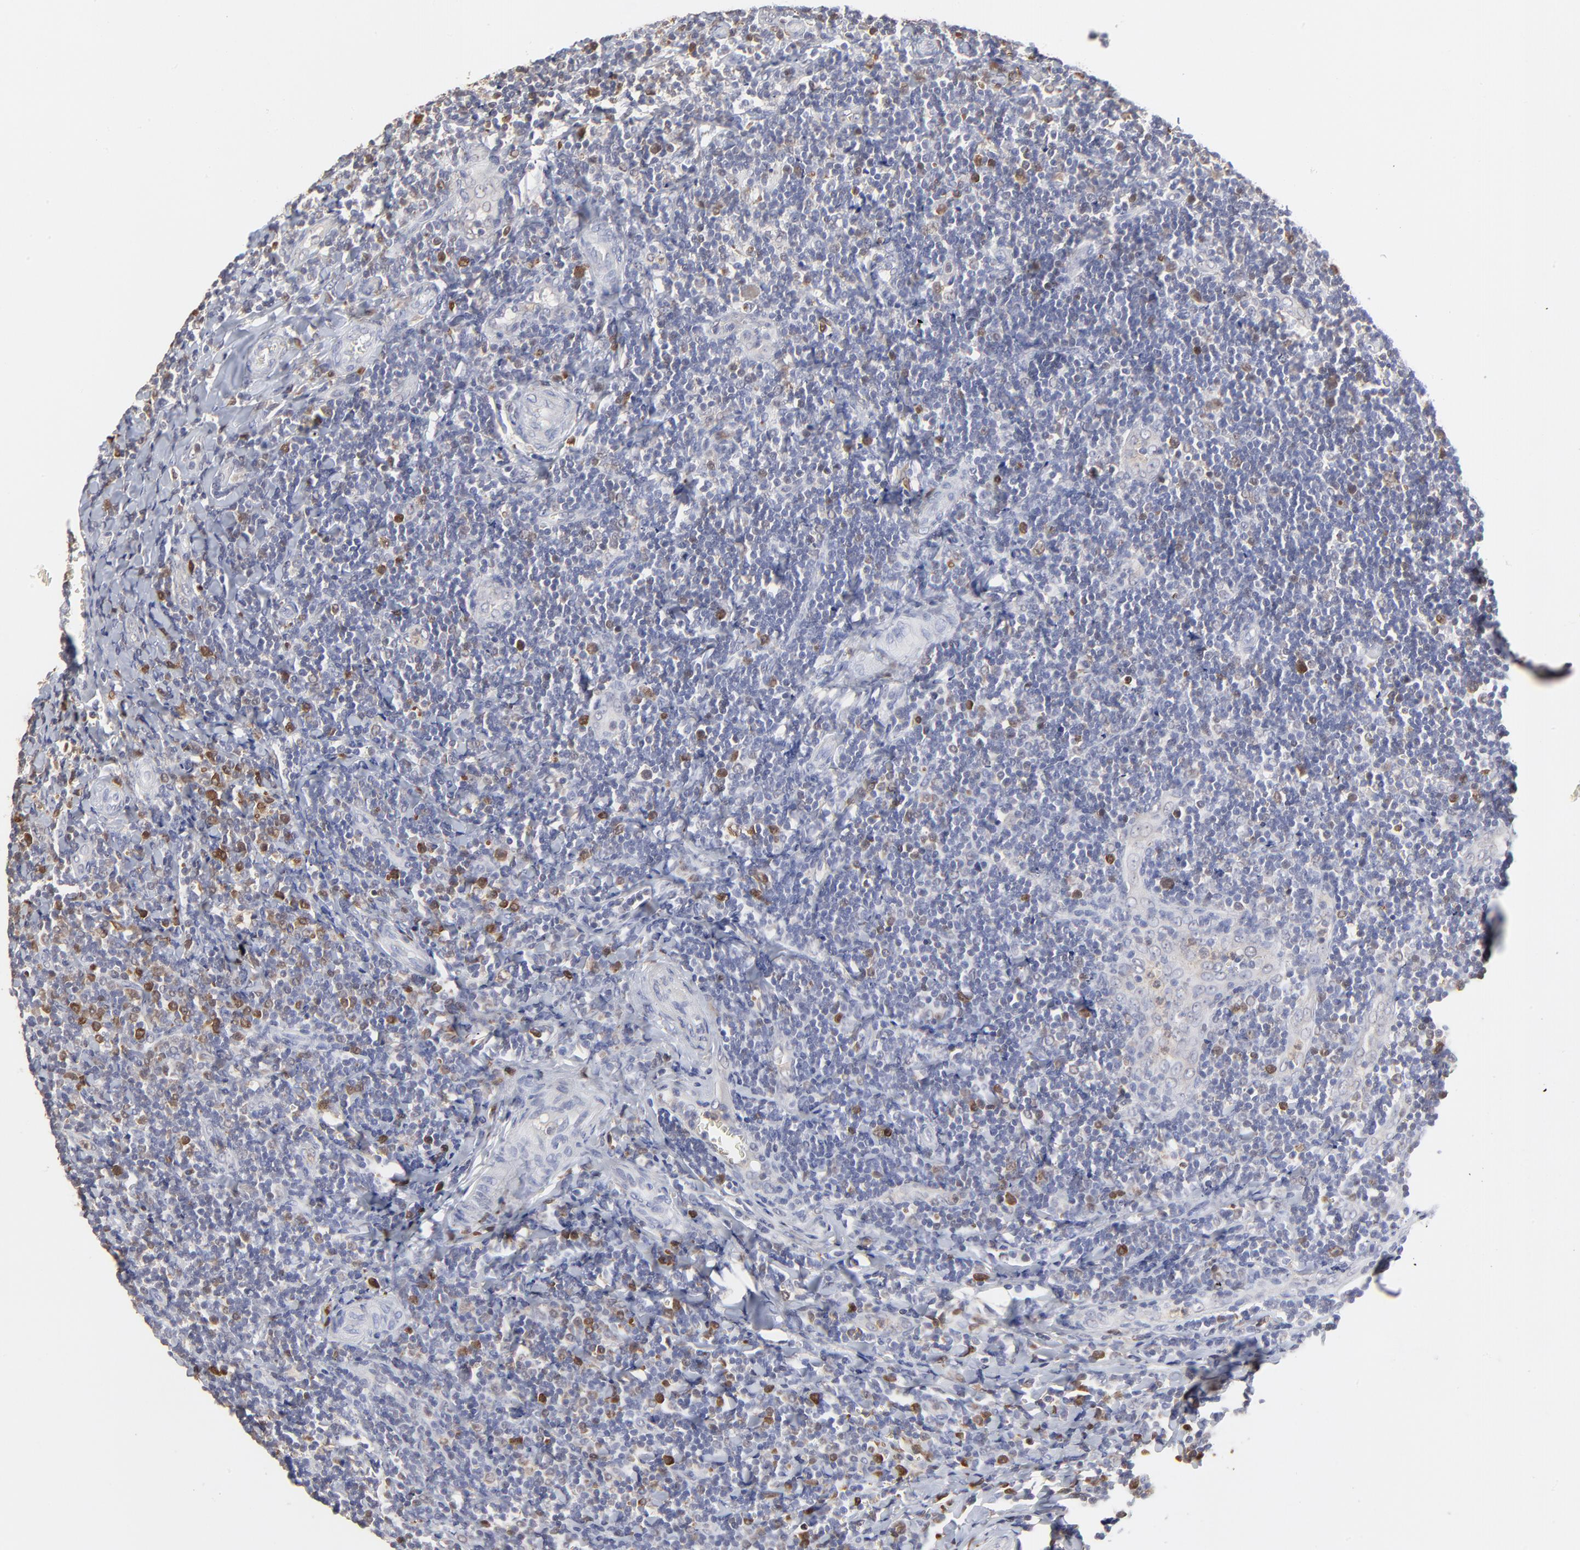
{"staining": {"intensity": "moderate", "quantity": ">75%", "location": "cytoplasmic/membranous"}, "tissue": "tonsil", "cell_type": "Germinal center cells", "image_type": "normal", "snomed": [{"axis": "morphology", "description": "Normal tissue, NOS"}, {"axis": "topography", "description": "Tonsil"}], "caption": "Germinal center cells demonstrate moderate cytoplasmic/membranous positivity in approximately >75% of cells in unremarkable tonsil.", "gene": "CASP3", "patient": {"sex": "male", "age": 20}}